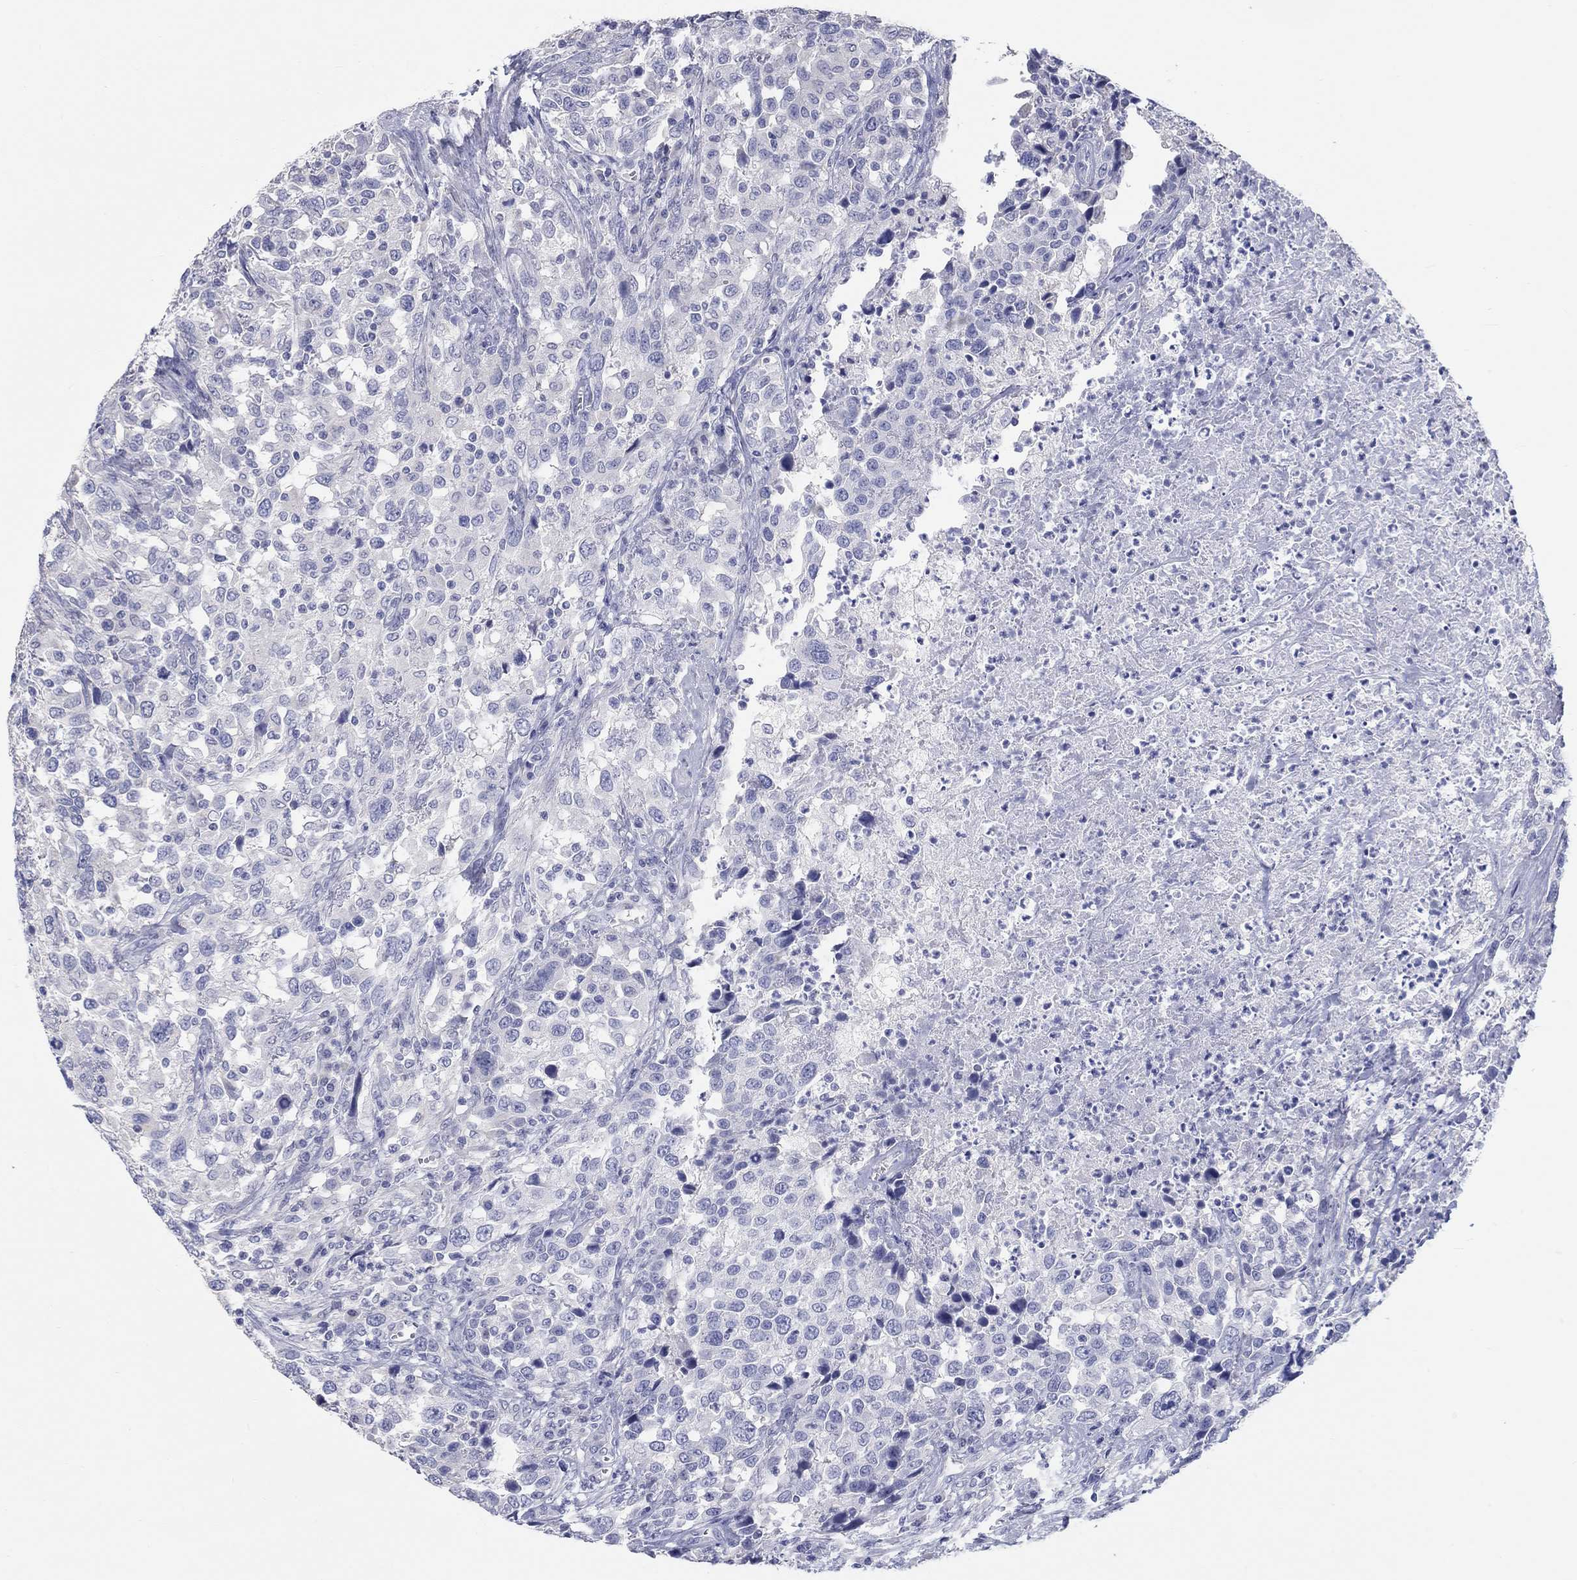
{"staining": {"intensity": "negative", "quantity": "none", "location": "none"}, "tissue": "urothelial cancer", "cell_type": "Tumor cells", "image_type": "cancer", "snomed": [{"axis": "morphology", "description": "Urothelial carcinoma, NOS"}, {"axis": "morphology", "description": "Urothelial carcinoma, High grade"}, {"axis": "topography", "description": "Urinary bladder"}], "caption": "High magnification brightfield microscopy of high-grade urothelial carcinoma stained with DAB (3,3'-diaminobenzidine) (brown) and counterstained with hematoxylin (blue): tumor cells show no significant positivity.", "gene": "LRRC4C", "patient": {"sex": "female", "age": 64}}